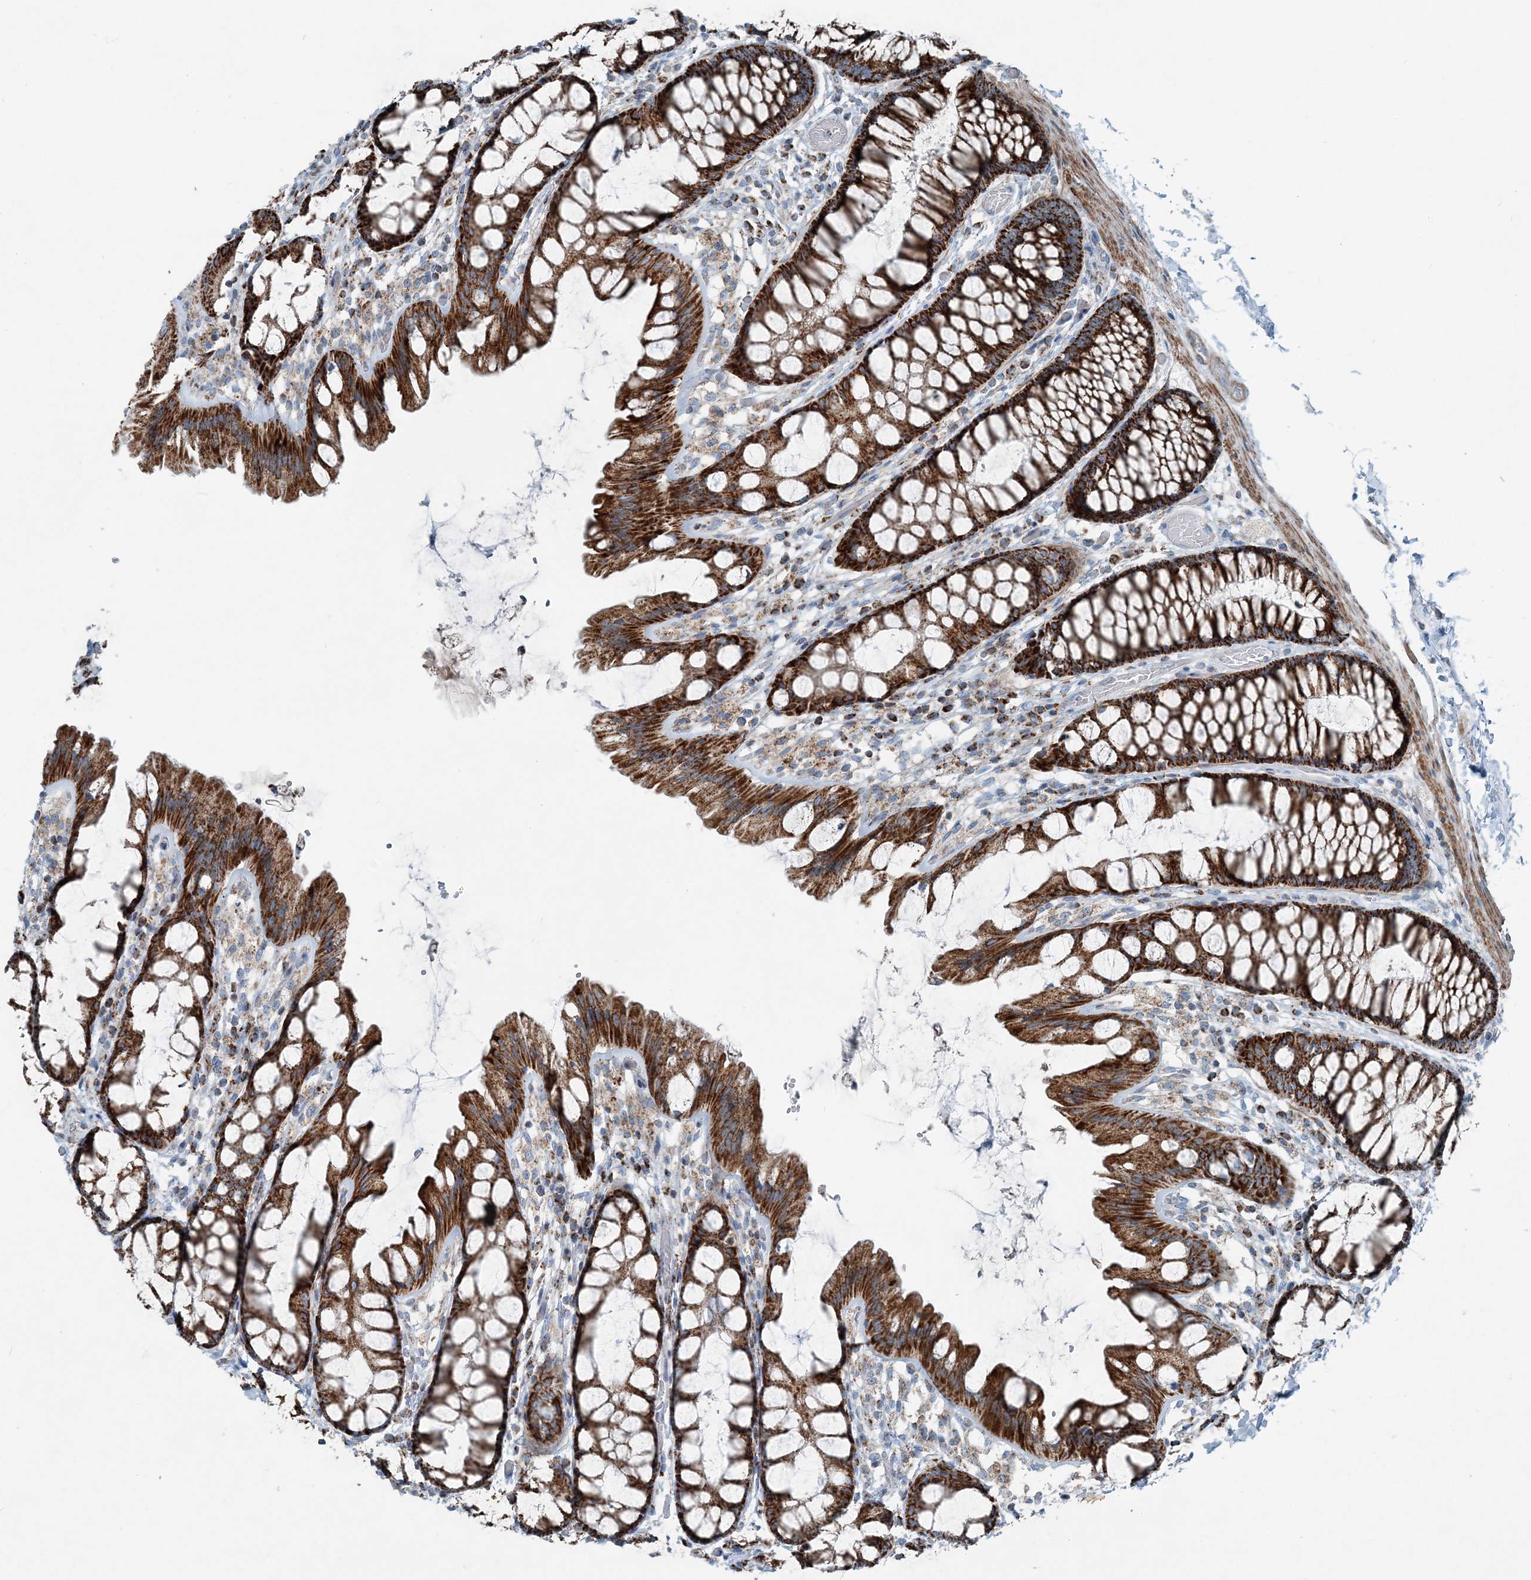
{"staining": {"intensity": "strong", "quantity": ">75%", "location": "cytoplasmic/membranous"}, "tissue": "colon", "cell_type": "Glandular cells", "image_type": "normal", "snomed": [{"axis": "morphology", "description": "Normal tissue, NOS"}, {"axis": "topography", "description": "Colon"}], "caption": "Protein analysis of benign colon exhibits strong cytoplasmic/membranous expression in about >75% of glandular cells.", "gene": "INTU", "patient": {"sex": "male", "age": 47}}